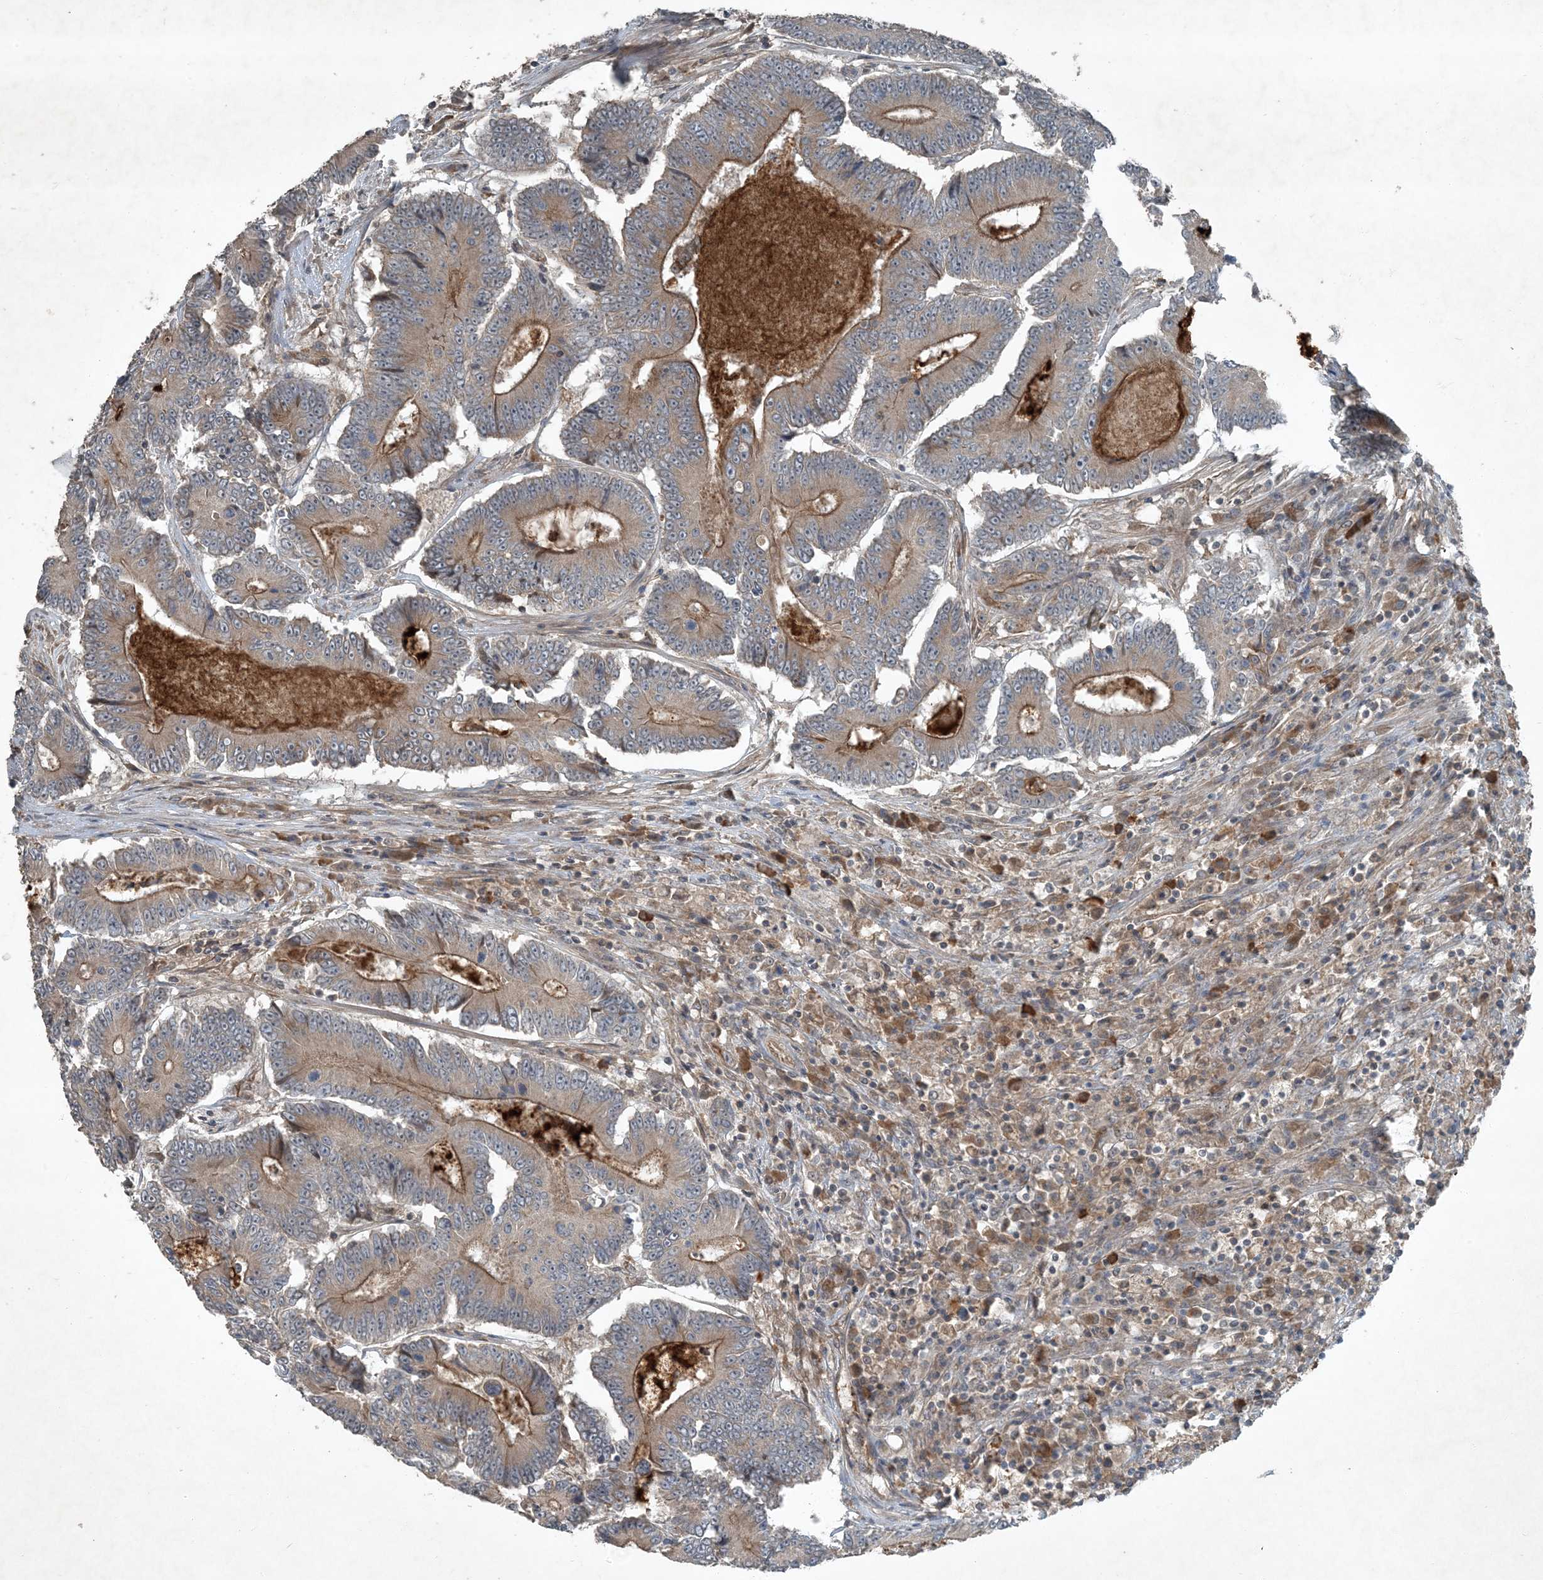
{"staining": {"intensity": "moderate", "quantity": "25%-75%", "location": "cytoplasmic/membranous"}, "tissue": "colorectal cancer", "cell_type": "Tumor cells", "image_type": "cancer", "snomed": [{"axis": "morphology", "description": "Adenocarcinoma, NOS"}, {"axis": "topography", "description": "Colon"}], "caption": "A brown stain highlights moderate cytoplasmic/membranous positivity of a protein in colorectal cancer (adenocarcinoma) tumor cells. (IHC, brightfield microscopy, high magnification).", "gene": "MDN1", "patient": {"sex": "male", "age": 83}}